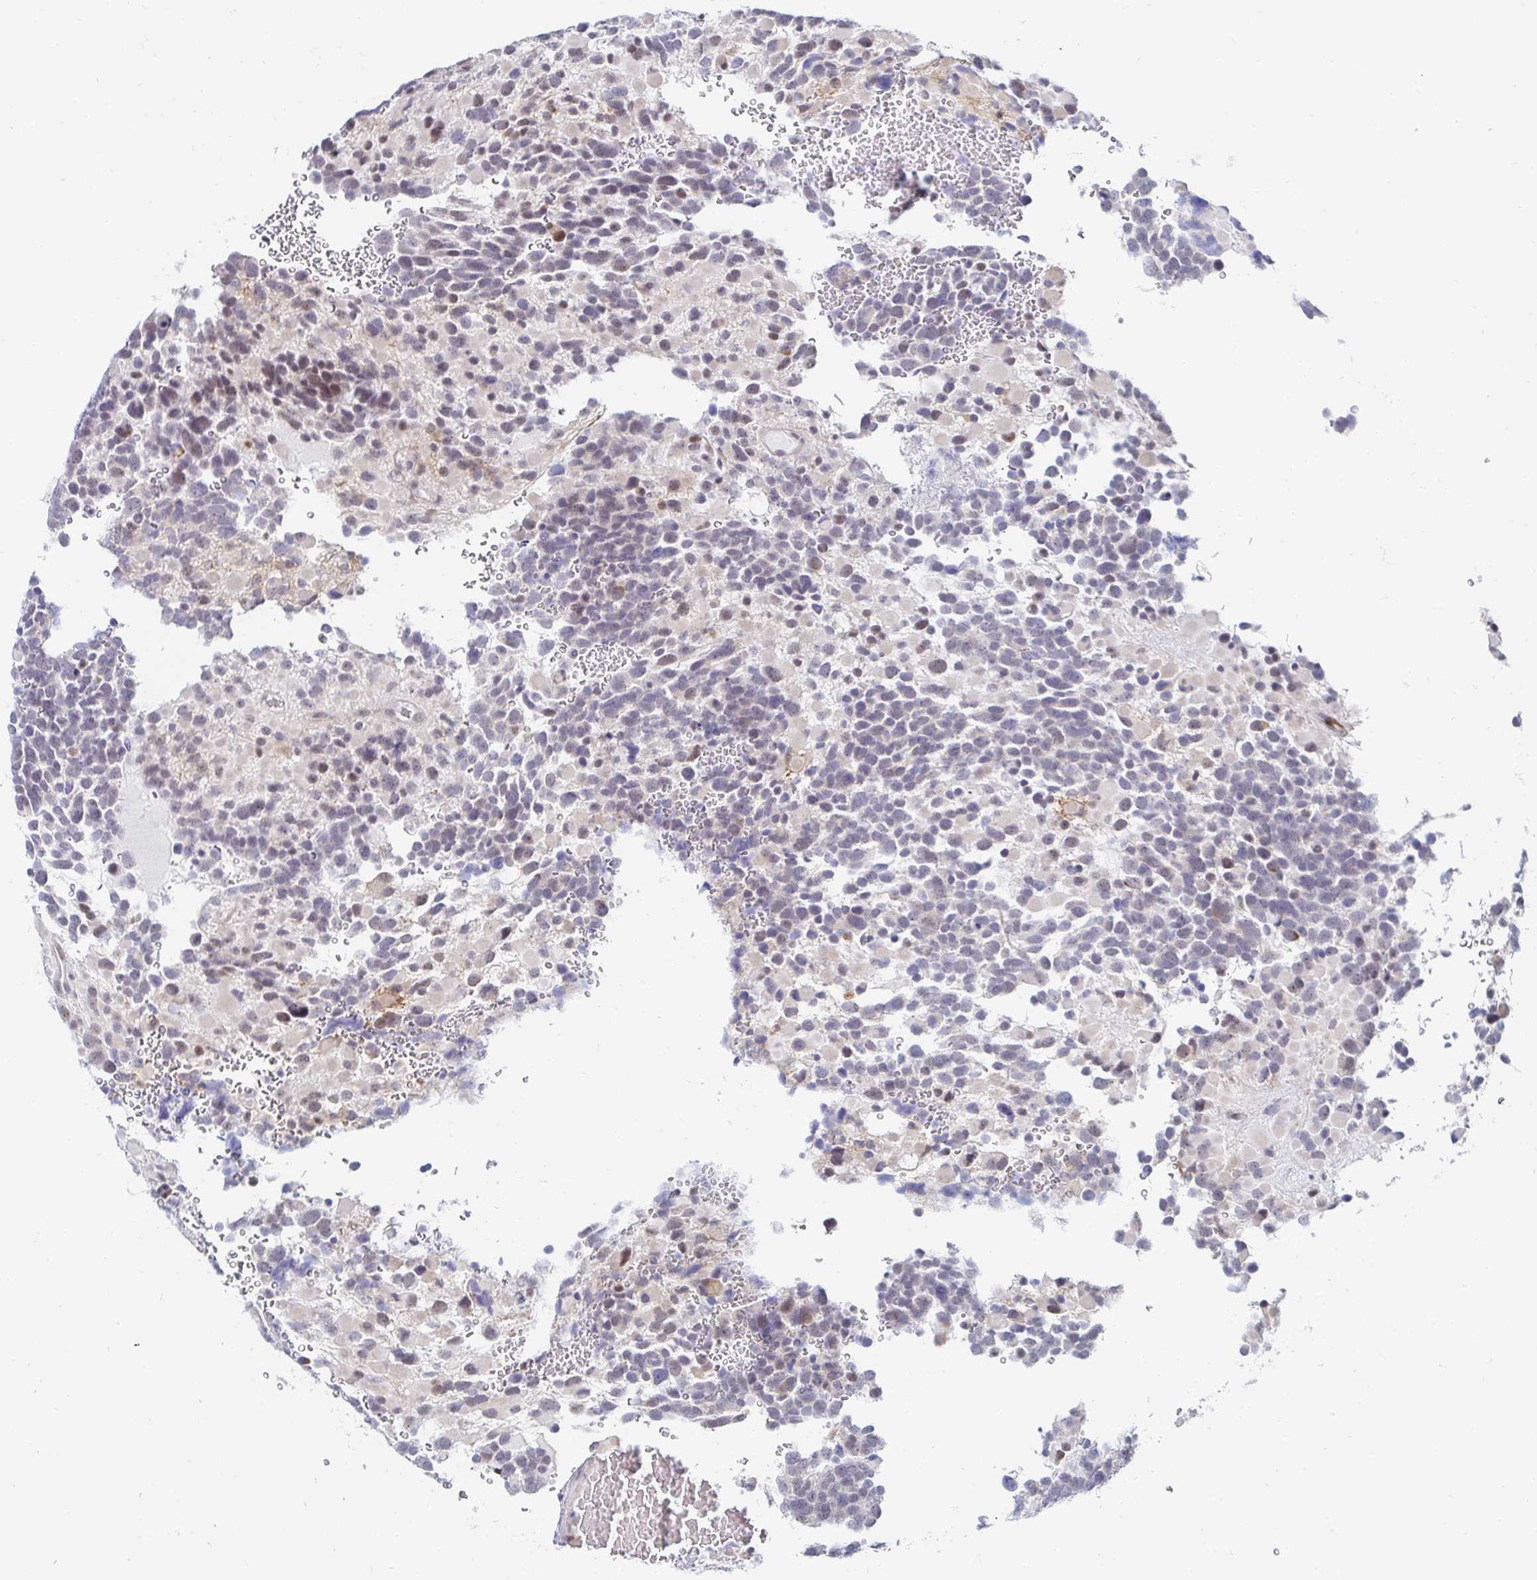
{"staining": {"intensity": "weak", "quantity": "<25%", "location": "nuclear"}, "tissue": "glioma", "cell_type": "Tumor cells", "image_type": "cancer", "snomed": [{"axis": "morphology", "description": "Glioma, malignant, High grade"}, {"axis": "topography", "description": "Brain"}], "caption": "High magnification brightfield microscopy of glioma stained with DAB (brown) and counterstained with hematoxylin (blue): tumor cells show no significant positivity.", "gene": "COL28A1", "patient": {"sex": "female", "age": 40}}